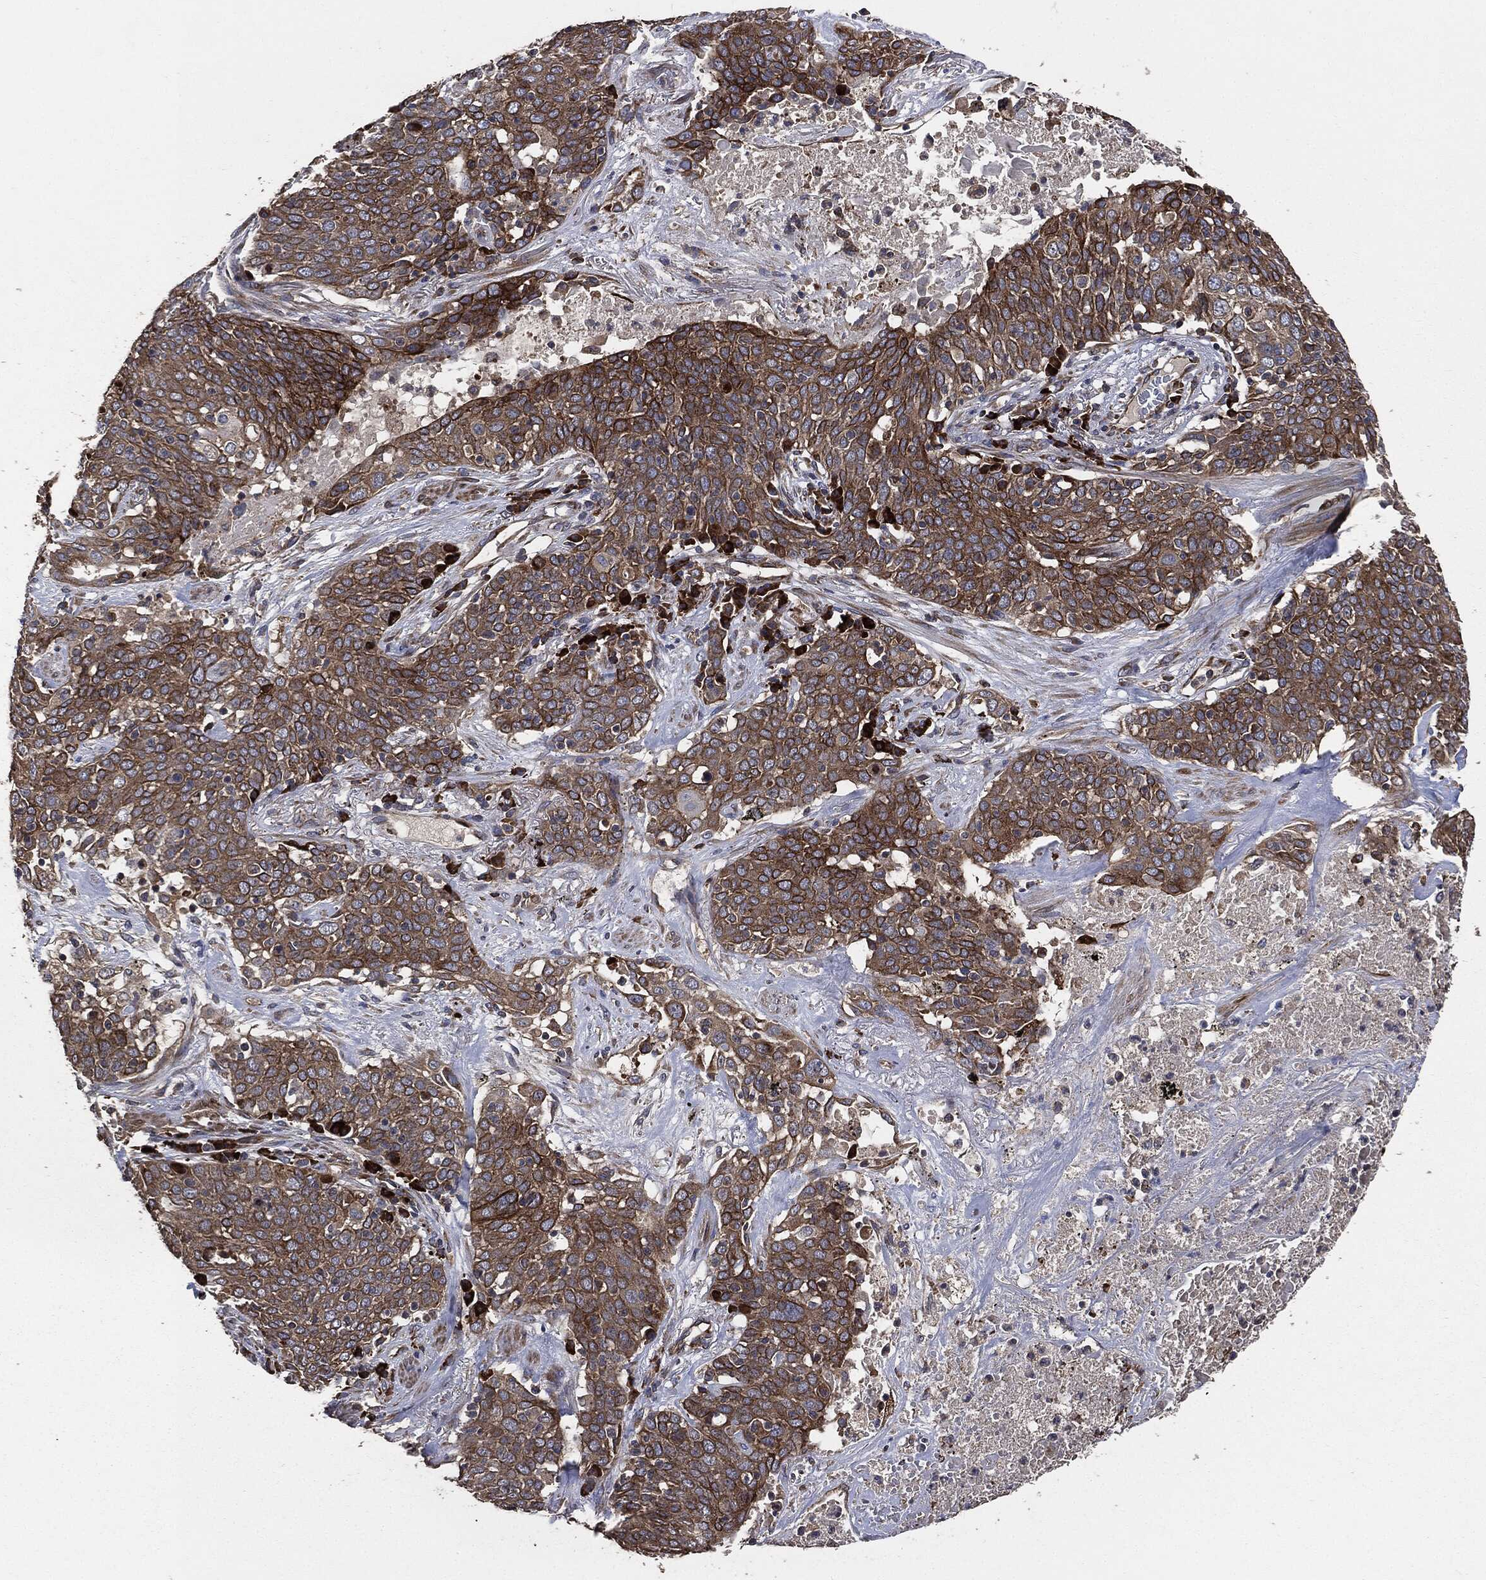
{"staining": {"intensity": "weak", "quantity": "<25%", "location": "cytoplasmic/membranous"}, "tissue": "lung cancer", "cell_type": "Tumor cells", "image_type": "cancer", "snomed": [{"axis": "morphology", "description": "Squamous cell carcinoma, NOS"}, {"axis": "topography", "description": "Lung"}], "caption": "Squamous cell carcinoma (lung) was stained to show a protein in brown. There is no significant staining in tumor cells. Nuclei are stained in blue.", "gene": "STK3", "patient": {"sex": "male", "age": 82}}